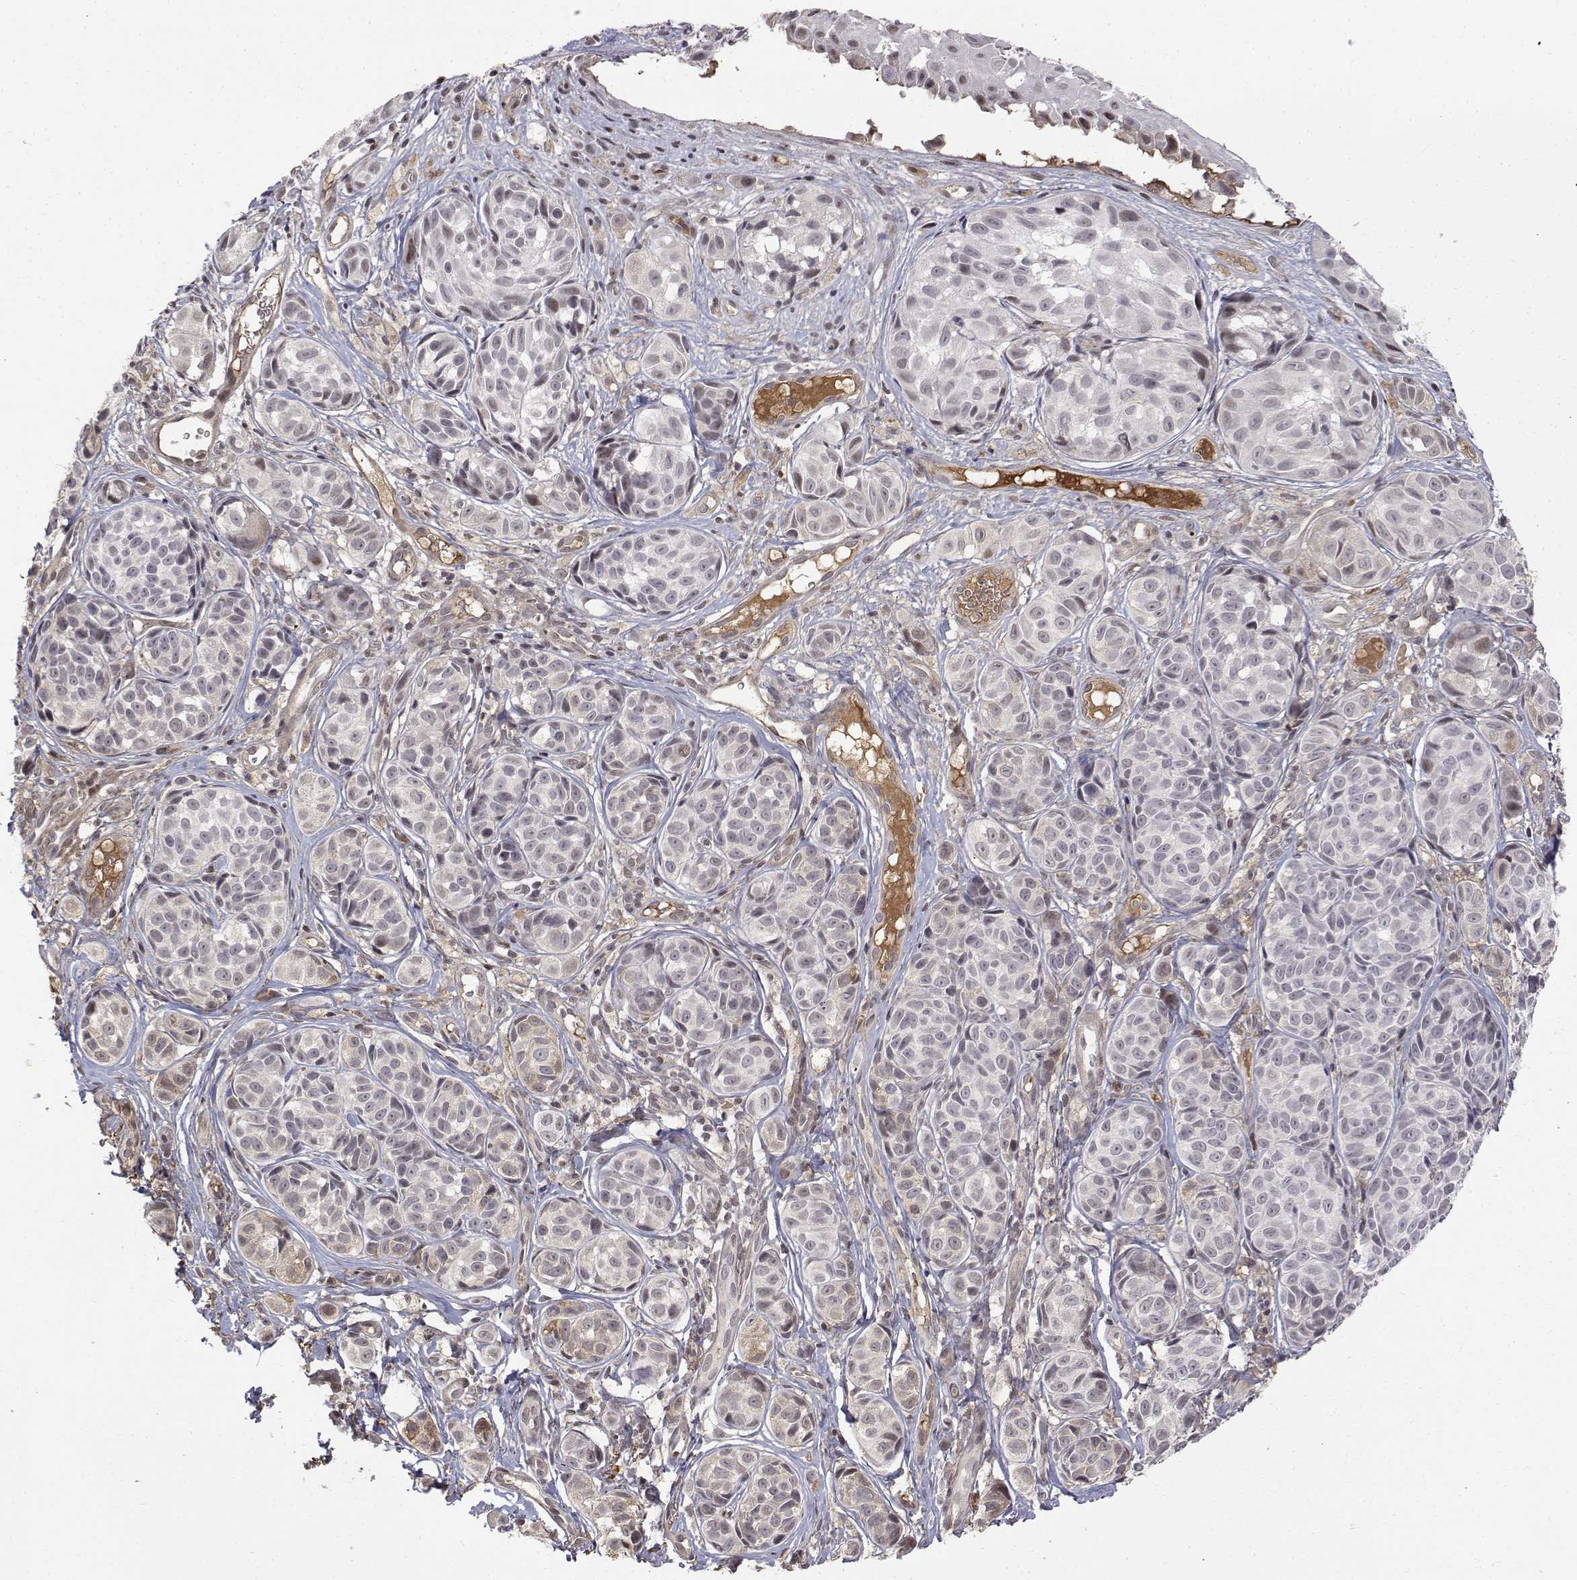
{"staining": {"intensity": "negative", "quantity": "none", "location": "none"}, "tissue": "melanoma", "cell_type": "Tumor cells", "image_type": "cancer", "snomed": [{"axis": "morphology", "description": "Malignant melanoma, NOS"}, {"axis": "topography", "description": "Skin"}], "caption": "There is no significant positivity in tumor cells of melanoma.", "gene": "ITGA7", "patient": {"sex": "male", "age": 48}}